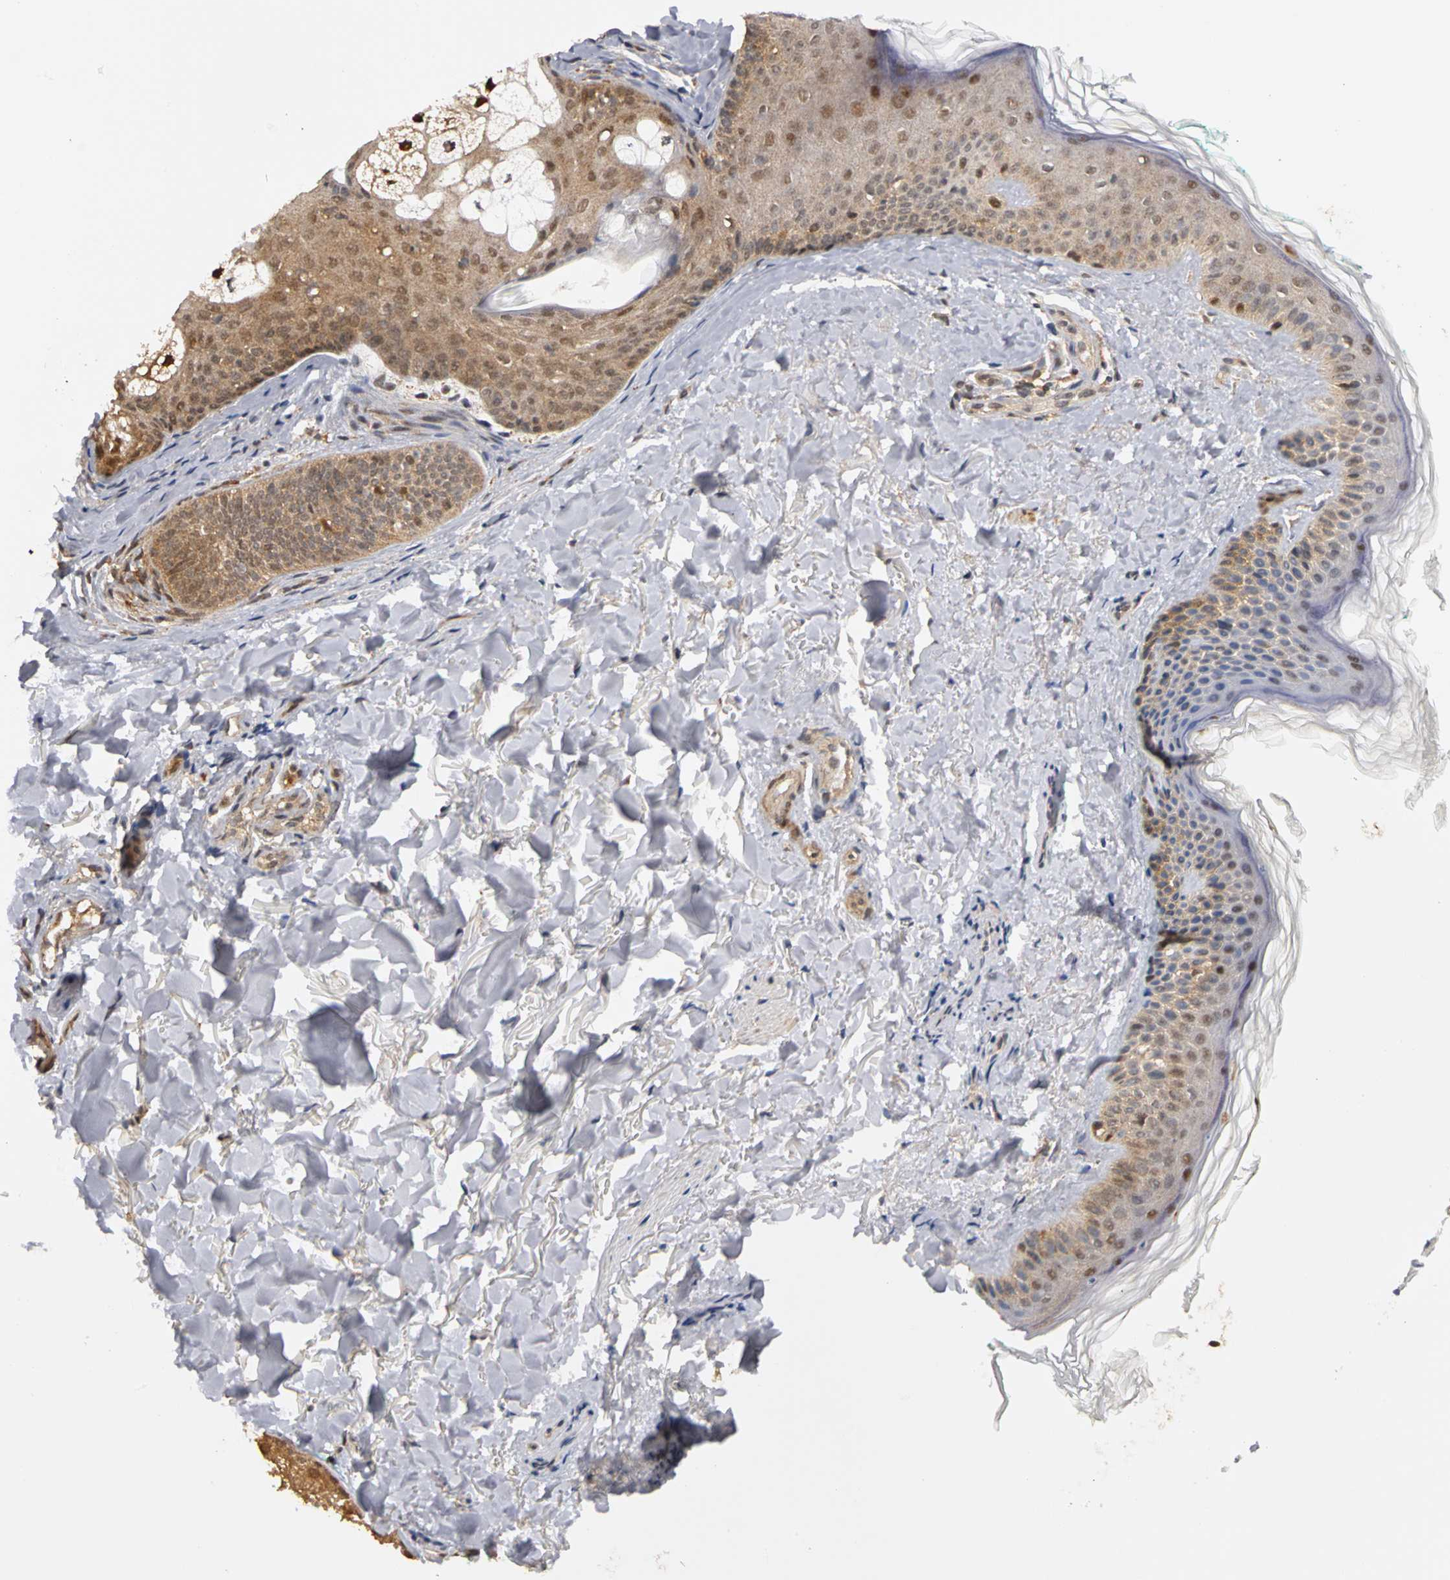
{"staining": {"intensity": "moderate", "quantity": ">75%", "location": "cytoplasmic/membranous"}, "tissue": "skin", "cell_type": "Fibroblasts", "image_type": "normal", "snomed": [{"axis": "morphology", "description": "Normal tissue, NOS"}, {"axis": "topography", "description": "Skin"}], "caption": "Approximately >75% of fibroblasts in unremarkable skin demonstrate moderate cytoplasmic/membranous protein positivity as visualized by brown immunohistochemical staining.", "gene": "UBE2M", "patient": {"sex": "male", "age": 71}}